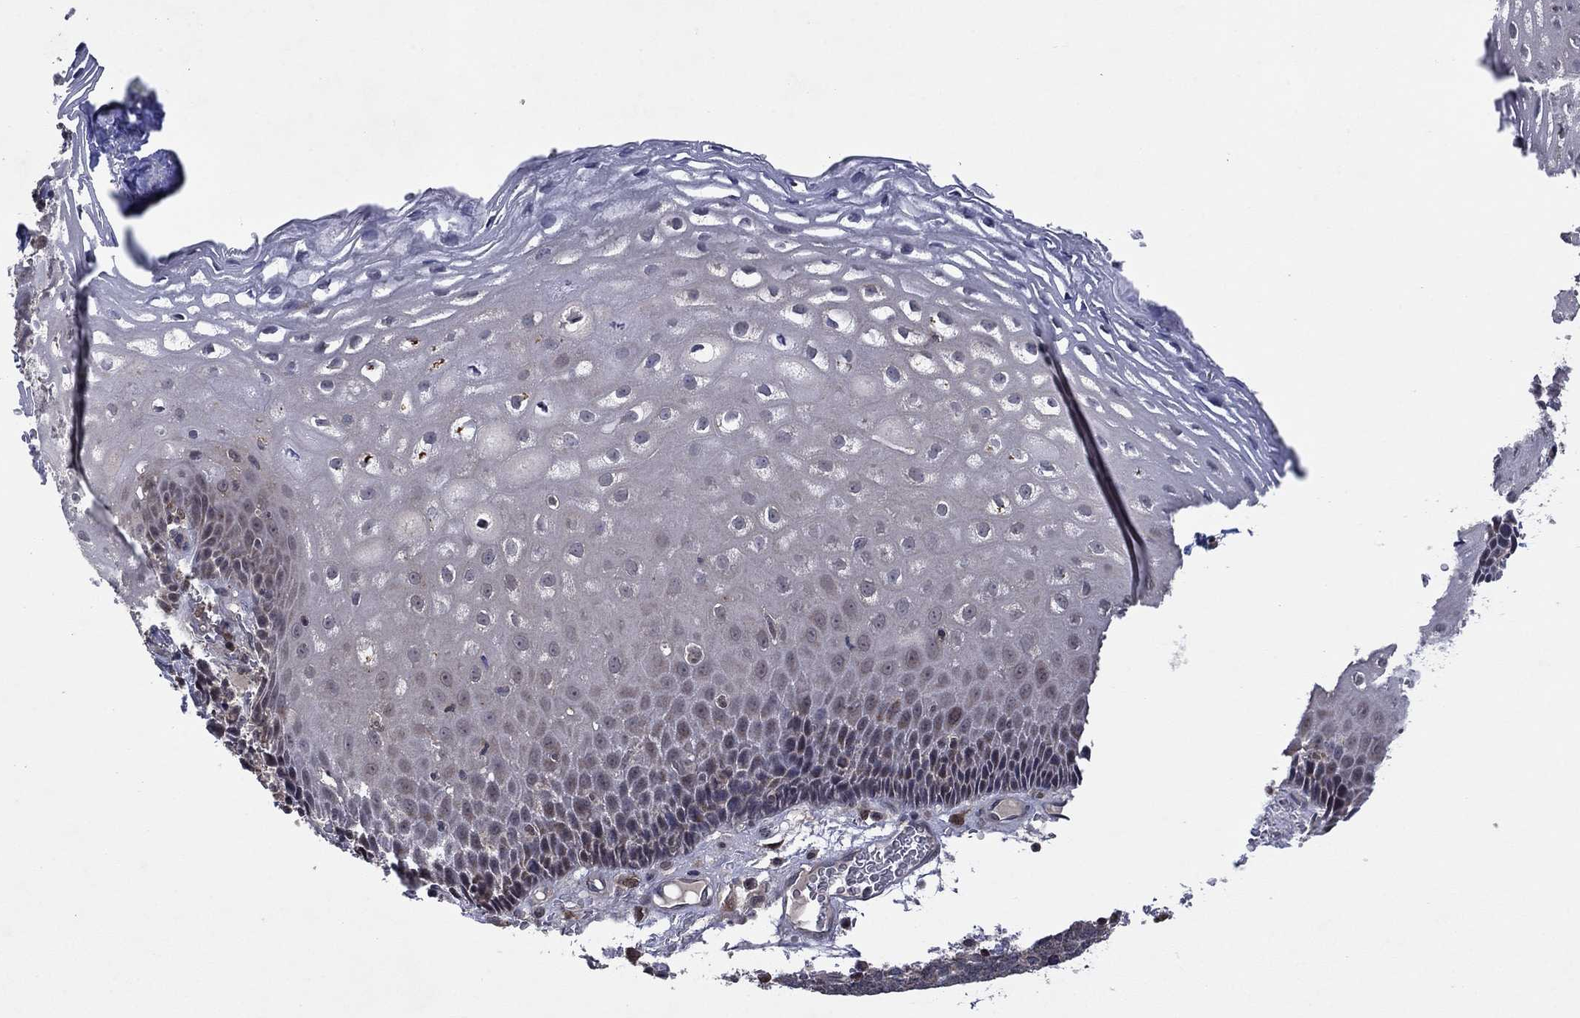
{"staining": {"intensity": "negative", "quantity": "none", "location": "none"}, "tissue": "esophagus", "cell_type": "Squamous epithelial cells", "image_type": "normal", "snomed": [{"axis": "morphology", "description": "Normal tissue, NOS"}, {"axis": "topography", "description": "Esophagus"}], "caption": "Unremarkable esophagus was stained to show a protein in brown. There is no significant positivity in squamous epithelial cells.", "gene": "IAH1", "patient": {"sex": "male", "age": 76}}